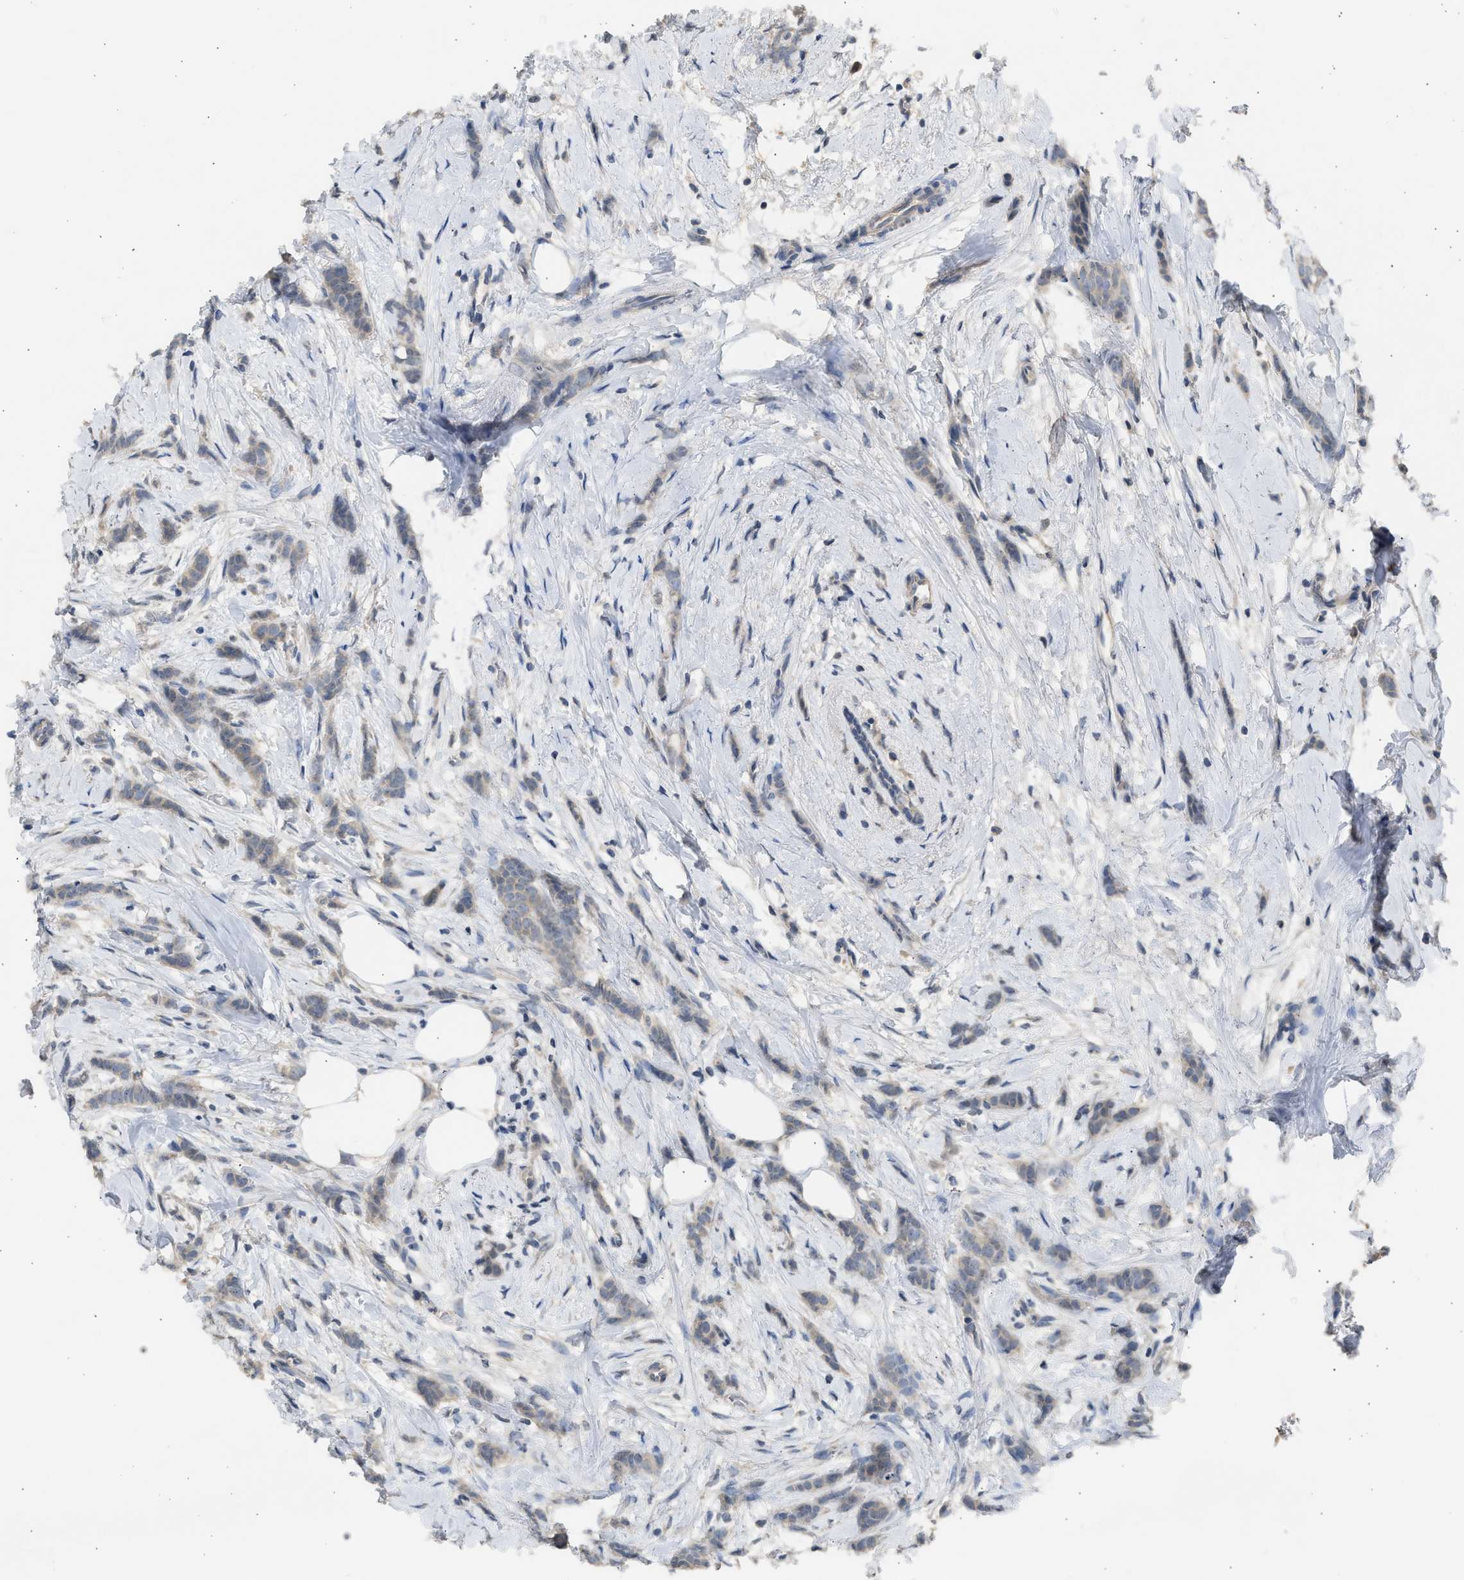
{"staining": {"intensity": "weak", "quantity": "25%-75%", "location": "cytoplasmic/membranous"}, "tissue": "breast cancer", "cell_type": "Tumor cells", "image_type": "cancer", "snomed": [{"axis": "morphology", "description": "Lobular carcinoma, in situ"}, {"axis": "morphology", "description": "Lobular carcinoma"}, {"axis": "topography", "description": "Breast"}], "caption": "Weak cytoplasmic/membranous staining for a protein is present in about 25%-75% of tumor cells of breast cancer (lobular carcinoma) using immunohistochemistry.", "gene": "SULT2A1", "patient": {"sex": "female", "age": 41}}